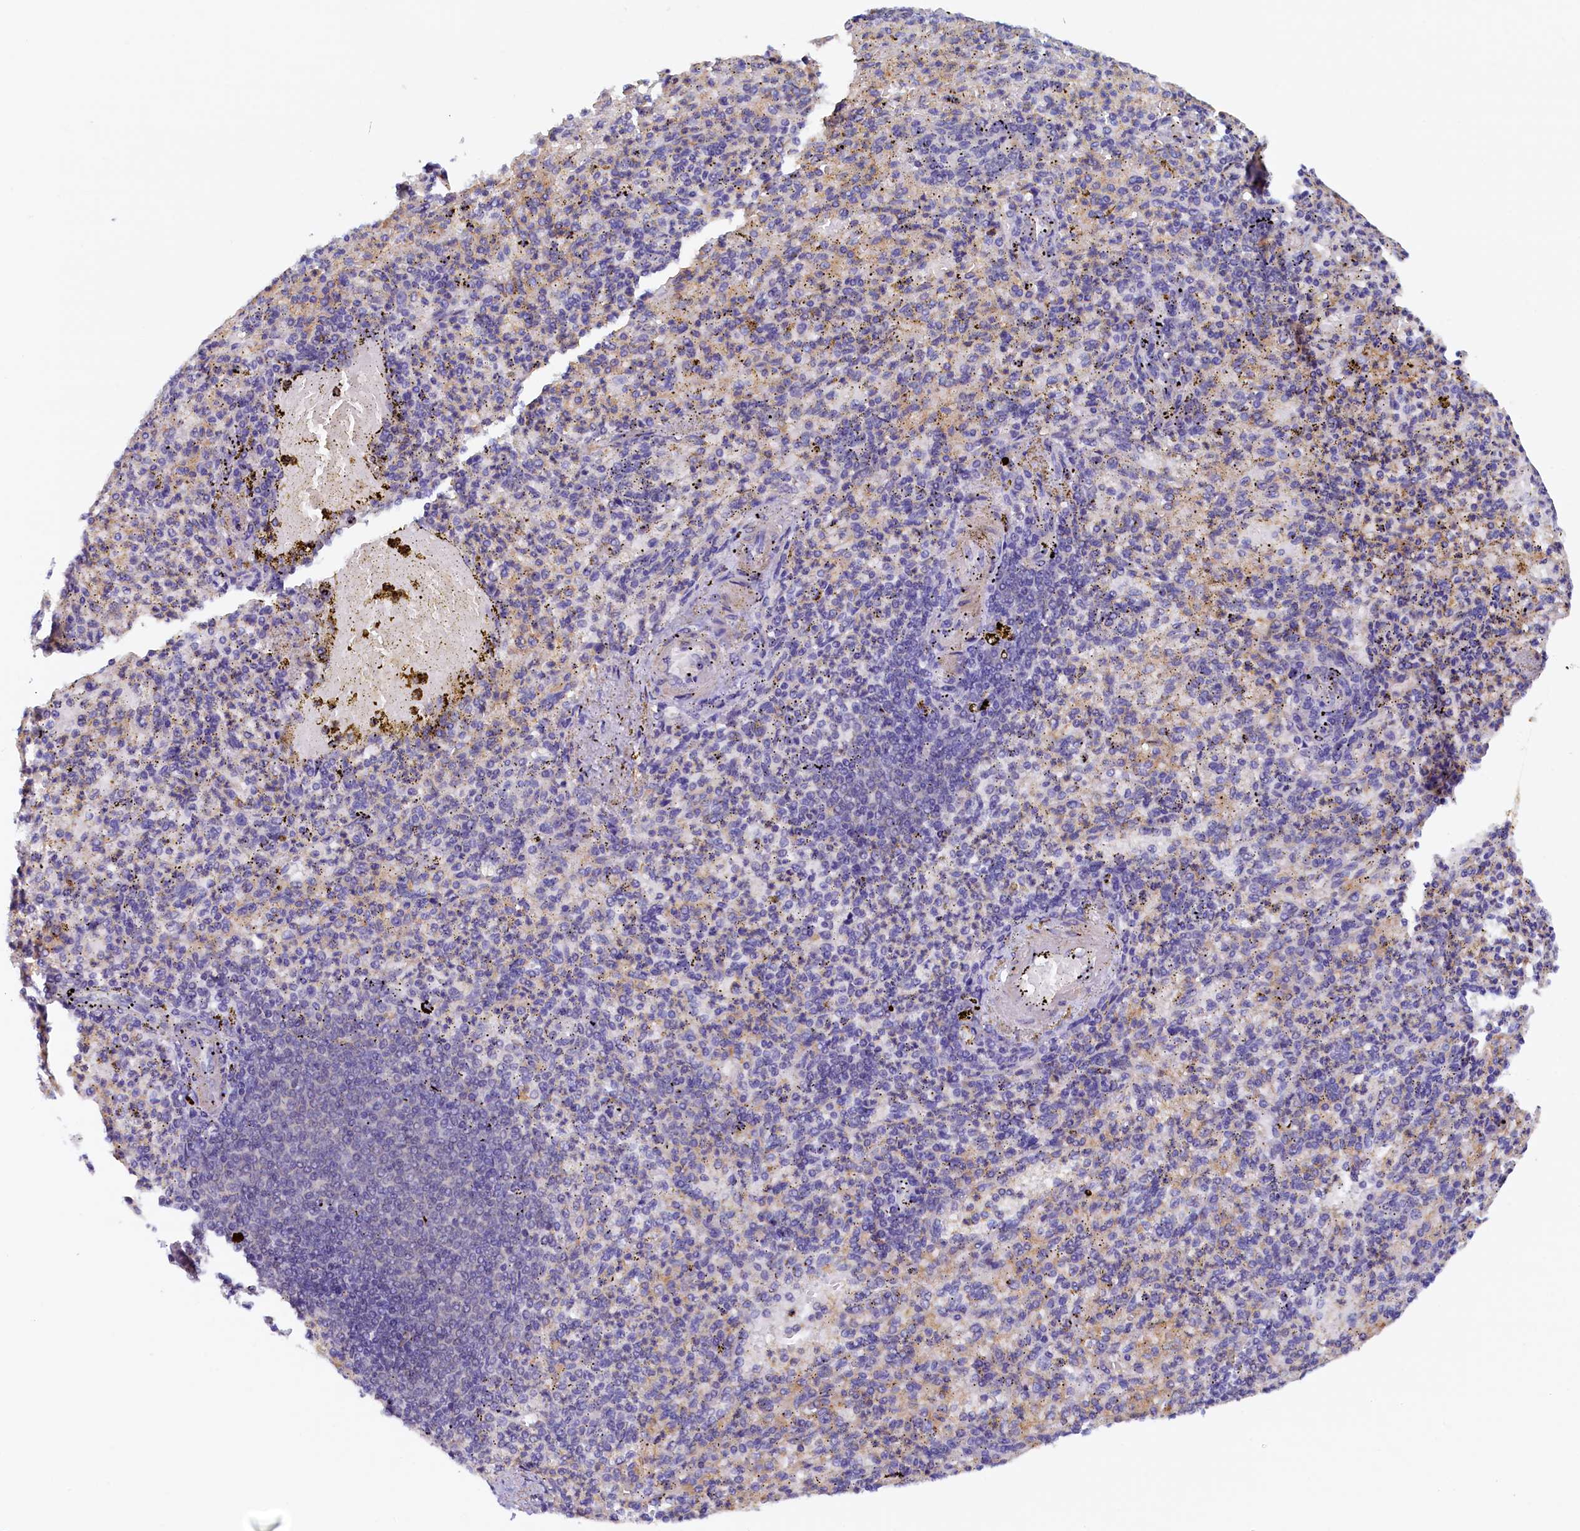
{"staining": {"intensity": "negative", "quantity": "none", "location": "none"}, "tissue": "spleen", "cell_type": "Cells in red pulp", "image_type": "normal", "snomed": [{"axis": "morphology", "description": "Normal tissue, NOS"}, {"axis": "topography", "description": "Spleen"}], "caption": "A high-resolution histopathology image shows IHC staining of unremarkable spleen, which reveals no significant staining in cells in red pulp.", "gene": "DTD1", "patient": {"sex": "female", "age": 74}}